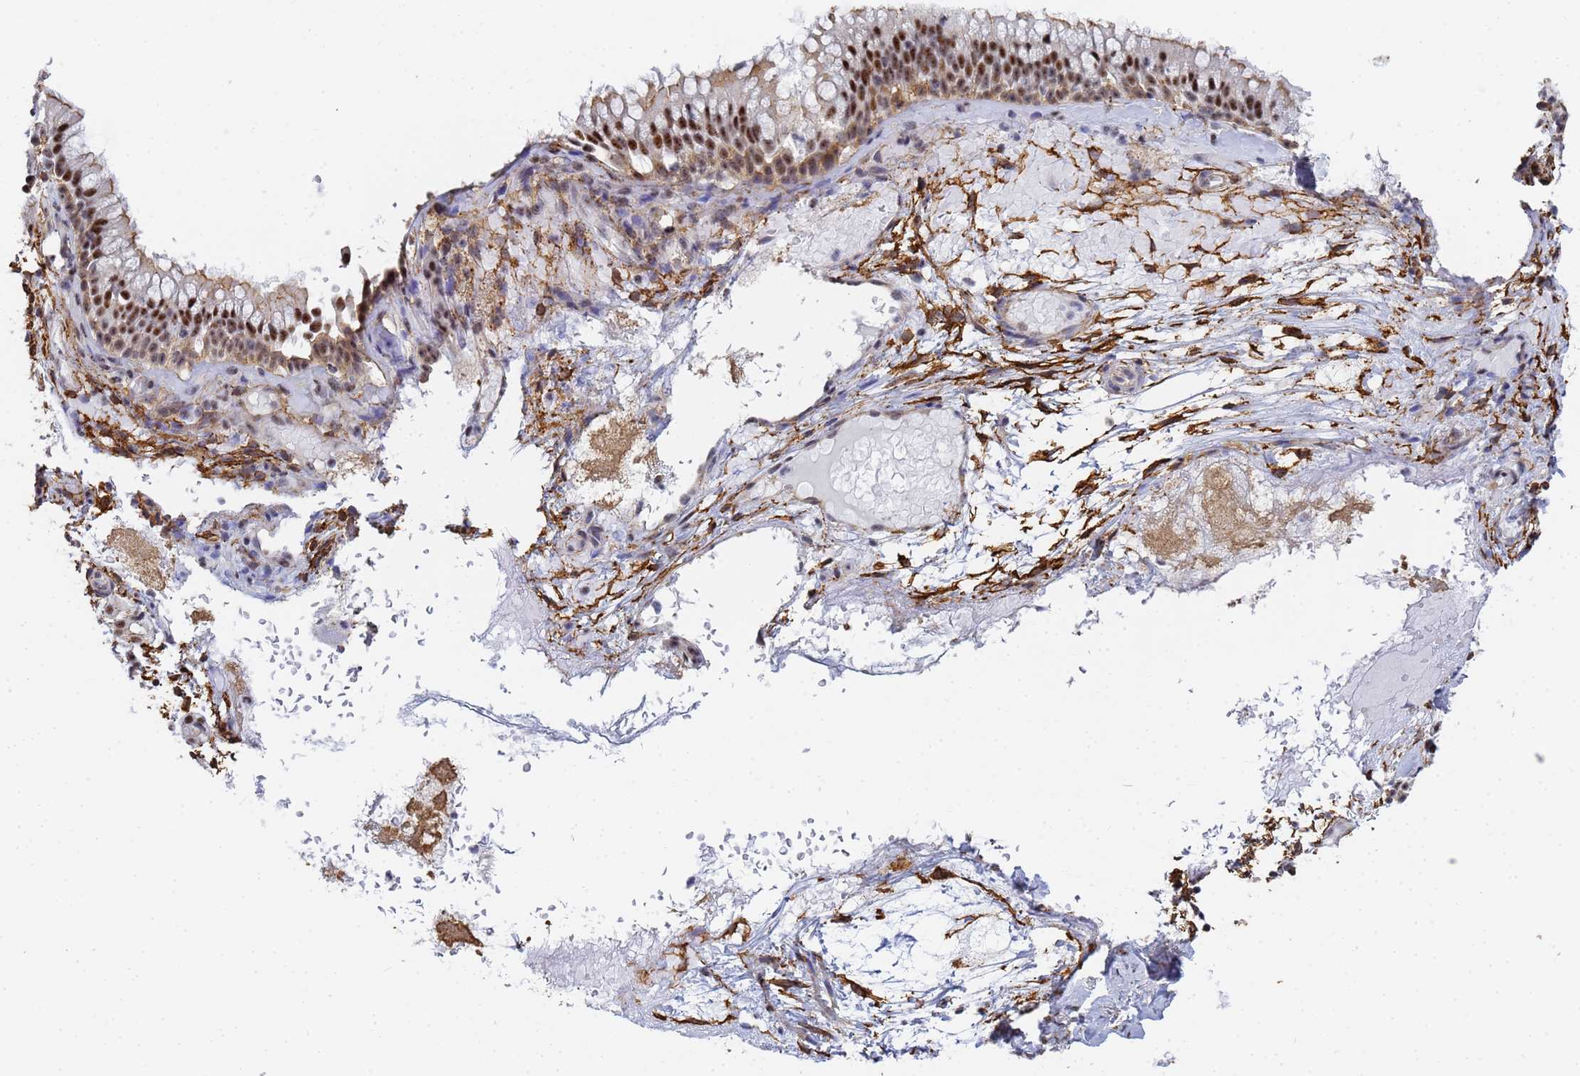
{"staining": {"intensity": "strong", "quantity": ">75%", "location": "cytoplasmic/membranous,nuclear"}, "tissue": "nasopharynx", "cell_type": "Respiratory epithelial cells", "image_type": "normal", "snomed": [{"axis": "morphology", "description": "Normal tissue, NOS"}, {"axis": "topography", "description": "Nasopharynx"}], "caption": "Immunohistochemistry staining of normal nasopharynx, which displays high levels of strong cytoplasmic/membranous,nuclear positivity in about >75% of respiratory epithelial cells indicating strong cytoplasmic/membranous,nuclear protein staining. The staining was performed using DAB (3,3'-diaminobenzidine) (brown) for protein detection and nuclei were counterstained in hematoxylin (blue).", "gene": "PRRT4", "patient": {"sex": "female", "age": 81}}